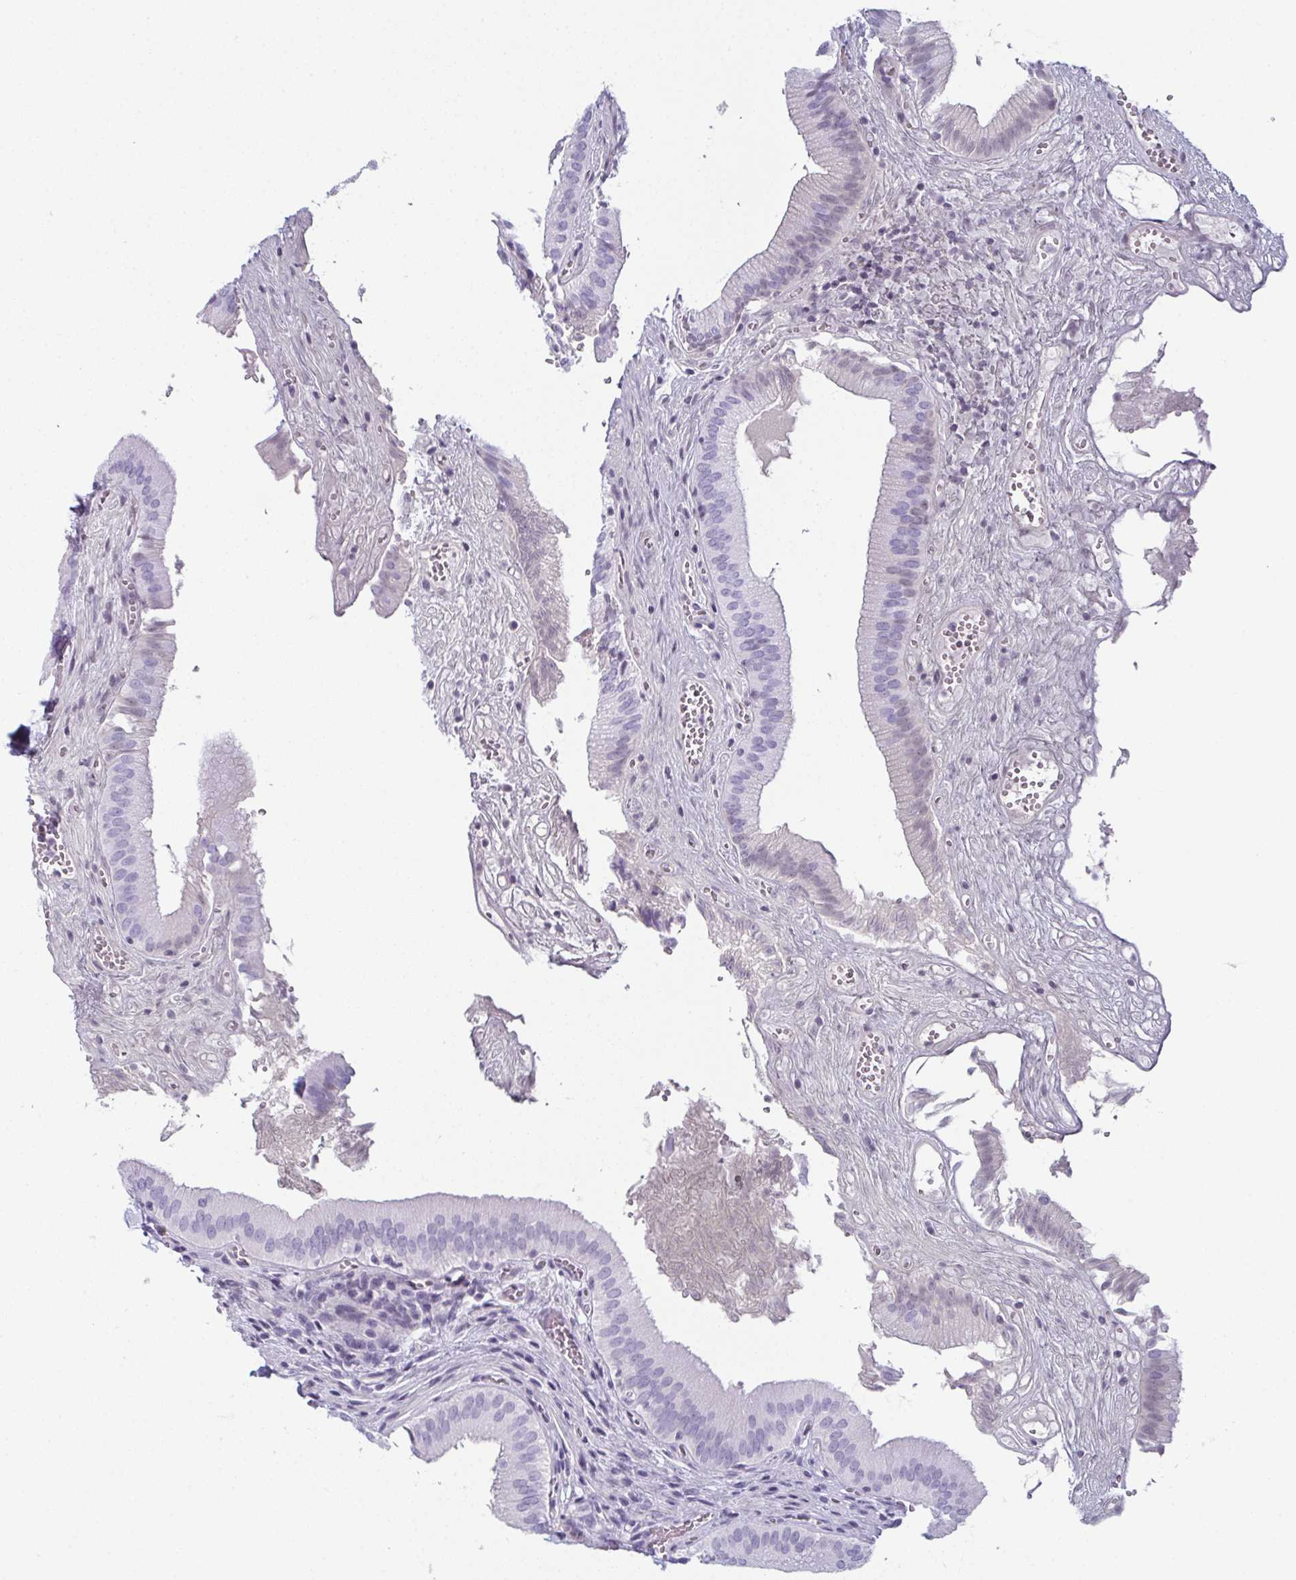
{"staining": {"intensity": "negative", "quantity": "none", "location": "none"}, "tissue": "gallbladder", "cell_type": "Glandular cells", "image_type": "normal", "snomed": [{"axis": "morphology", "description": "Normal tissue, NOS"}, {"axis": "topography", "description": "Gallbladder"}, {"axis": "topography", "description": "Peripheral nerve tissue"}], "caption": "Gallbladder stained for a protein using IHC displays no staining glandular cells.", "gene": "ENKUR", "patient": {"sex": "male", "age": 17}}